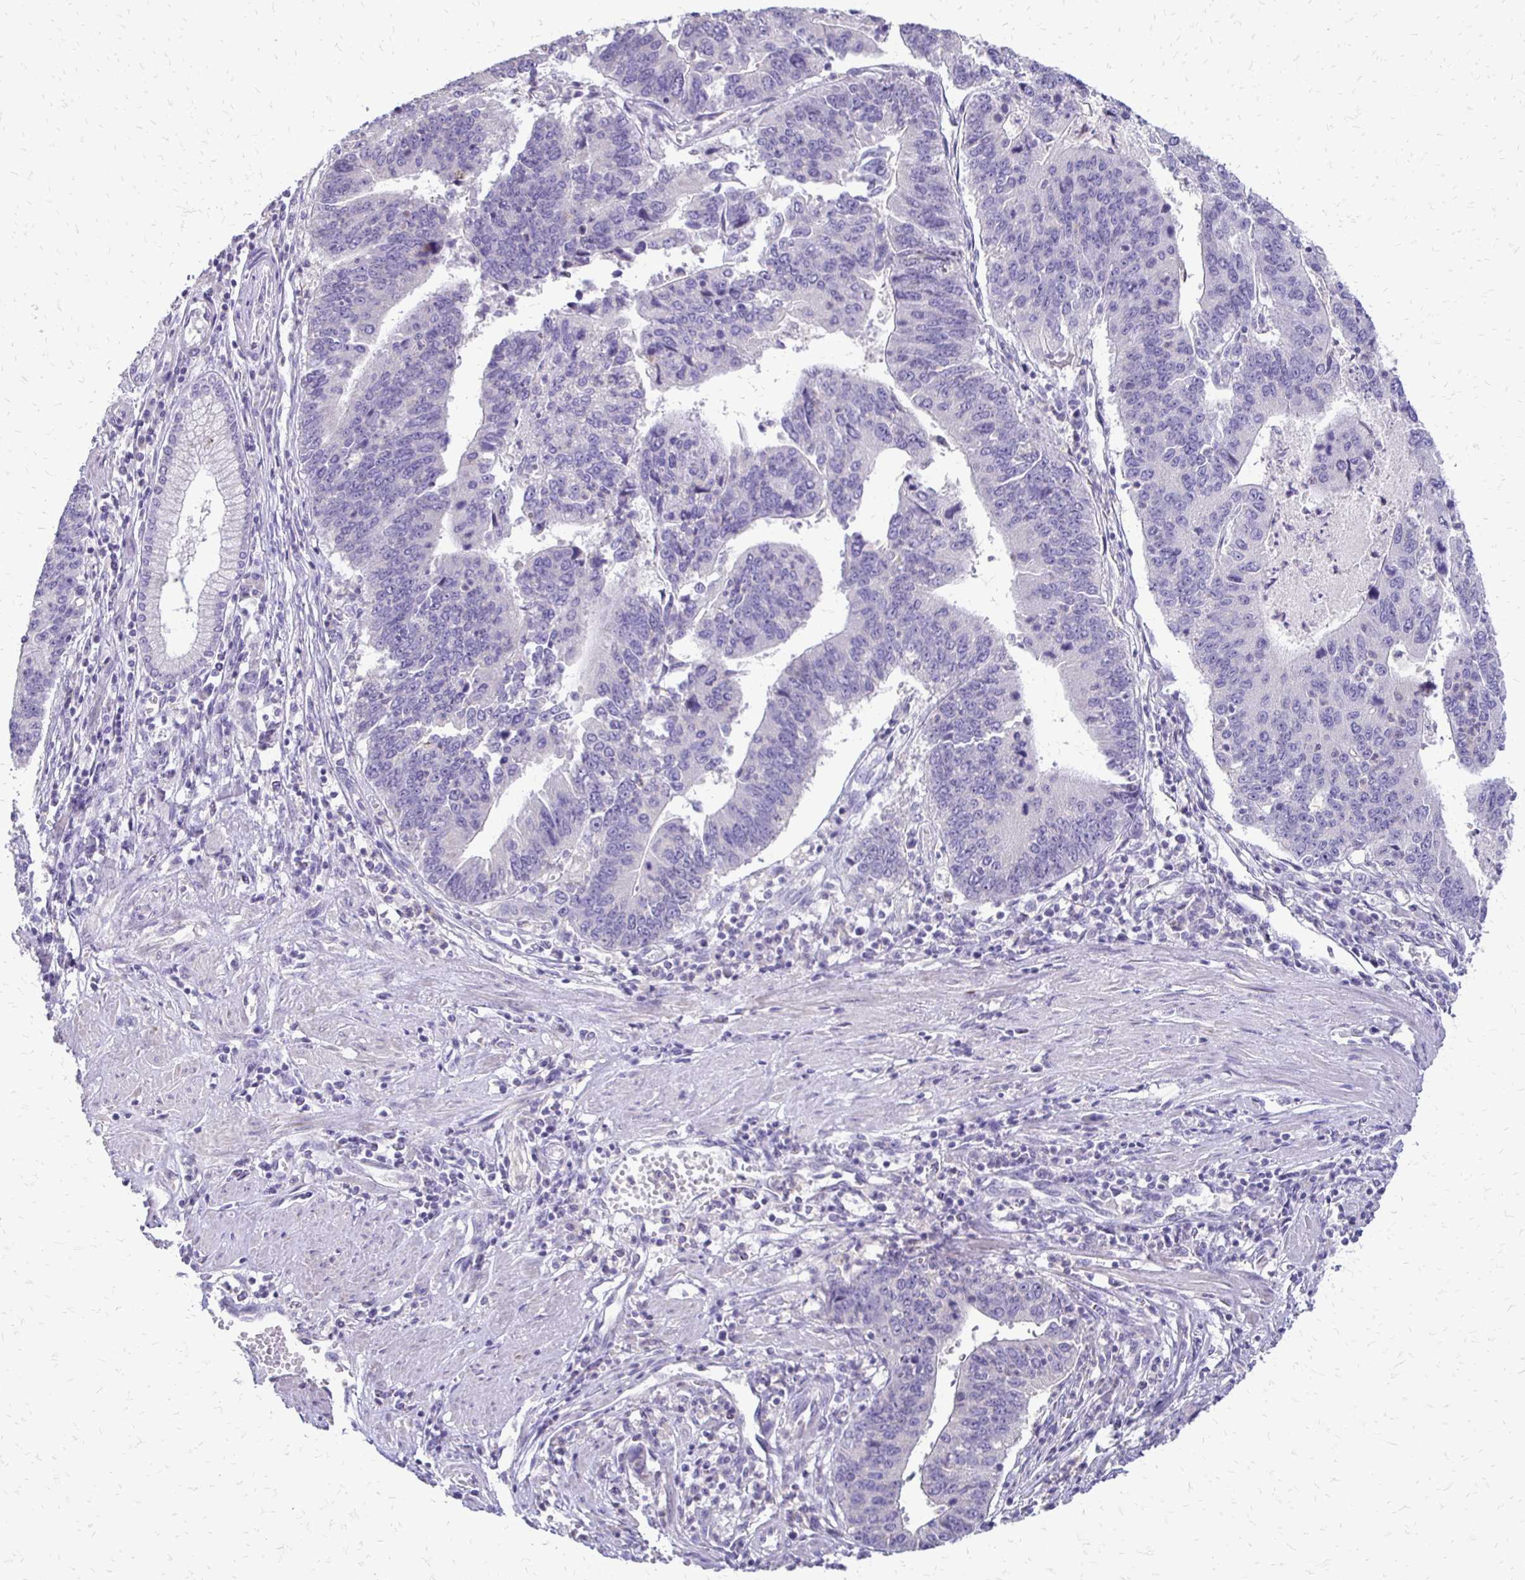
{"staining": {"intensity": "negative", "quantity": "none", "location": "none"}, "tissue": "stomach cancer", "cell_type": "Tumor cells", "image_type": "cancer", "snomed": [{"axis": "morphology", "description": "Adenocarcinoma, NOS"}, {"axis": "topography", "description": "Stomach"}], "caption": "A high-resolution photomicrograph shows IHC staining of adenocarcinoma (stomach), which shows no significant positivity in tumor cells.", "gene": "ALPG", "patient": {"sex": "male", "age": 59}}